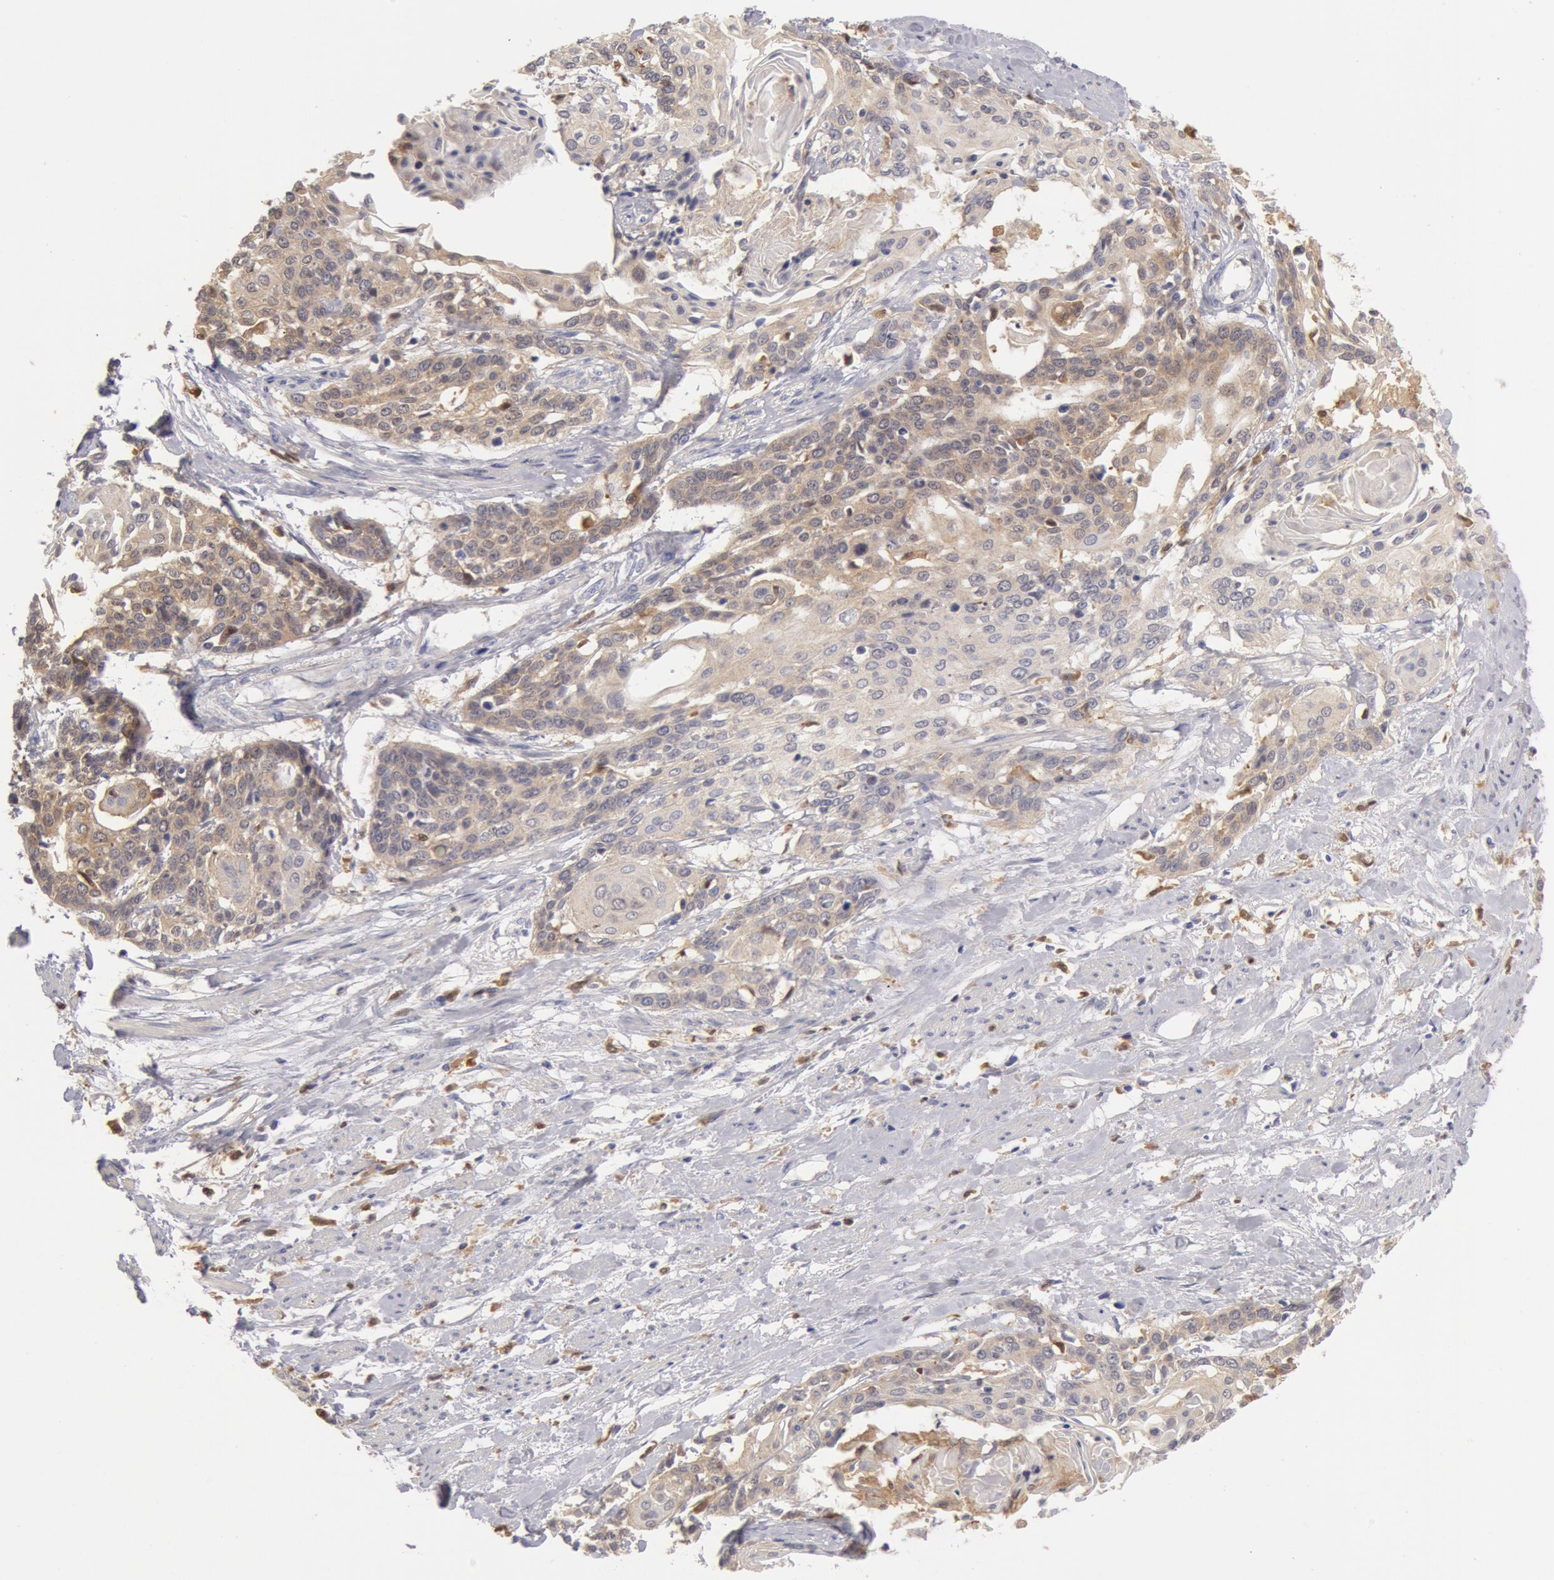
{"staining": {"intensity": "moderate", "quantity": ">75%", "location": "cytoplasmic/membranous"}, "tissue": "cervical cancer", "cell_type": "Tumor cells", "image_type": "cancer", "snomed": [{"axis": "morphology", "description": "Squamous cell carcinoma, NOS"}, {"axis": "topography", "description": "Cervix"}], "caption": "Human cervical squamous cell carcinoma stained with a brown dye shows moderate cytoplasmic/membranous positive expression in about >75% of tumor cells.", "gene": "SYK", "patient": {"sex": "female", "age": 57}}